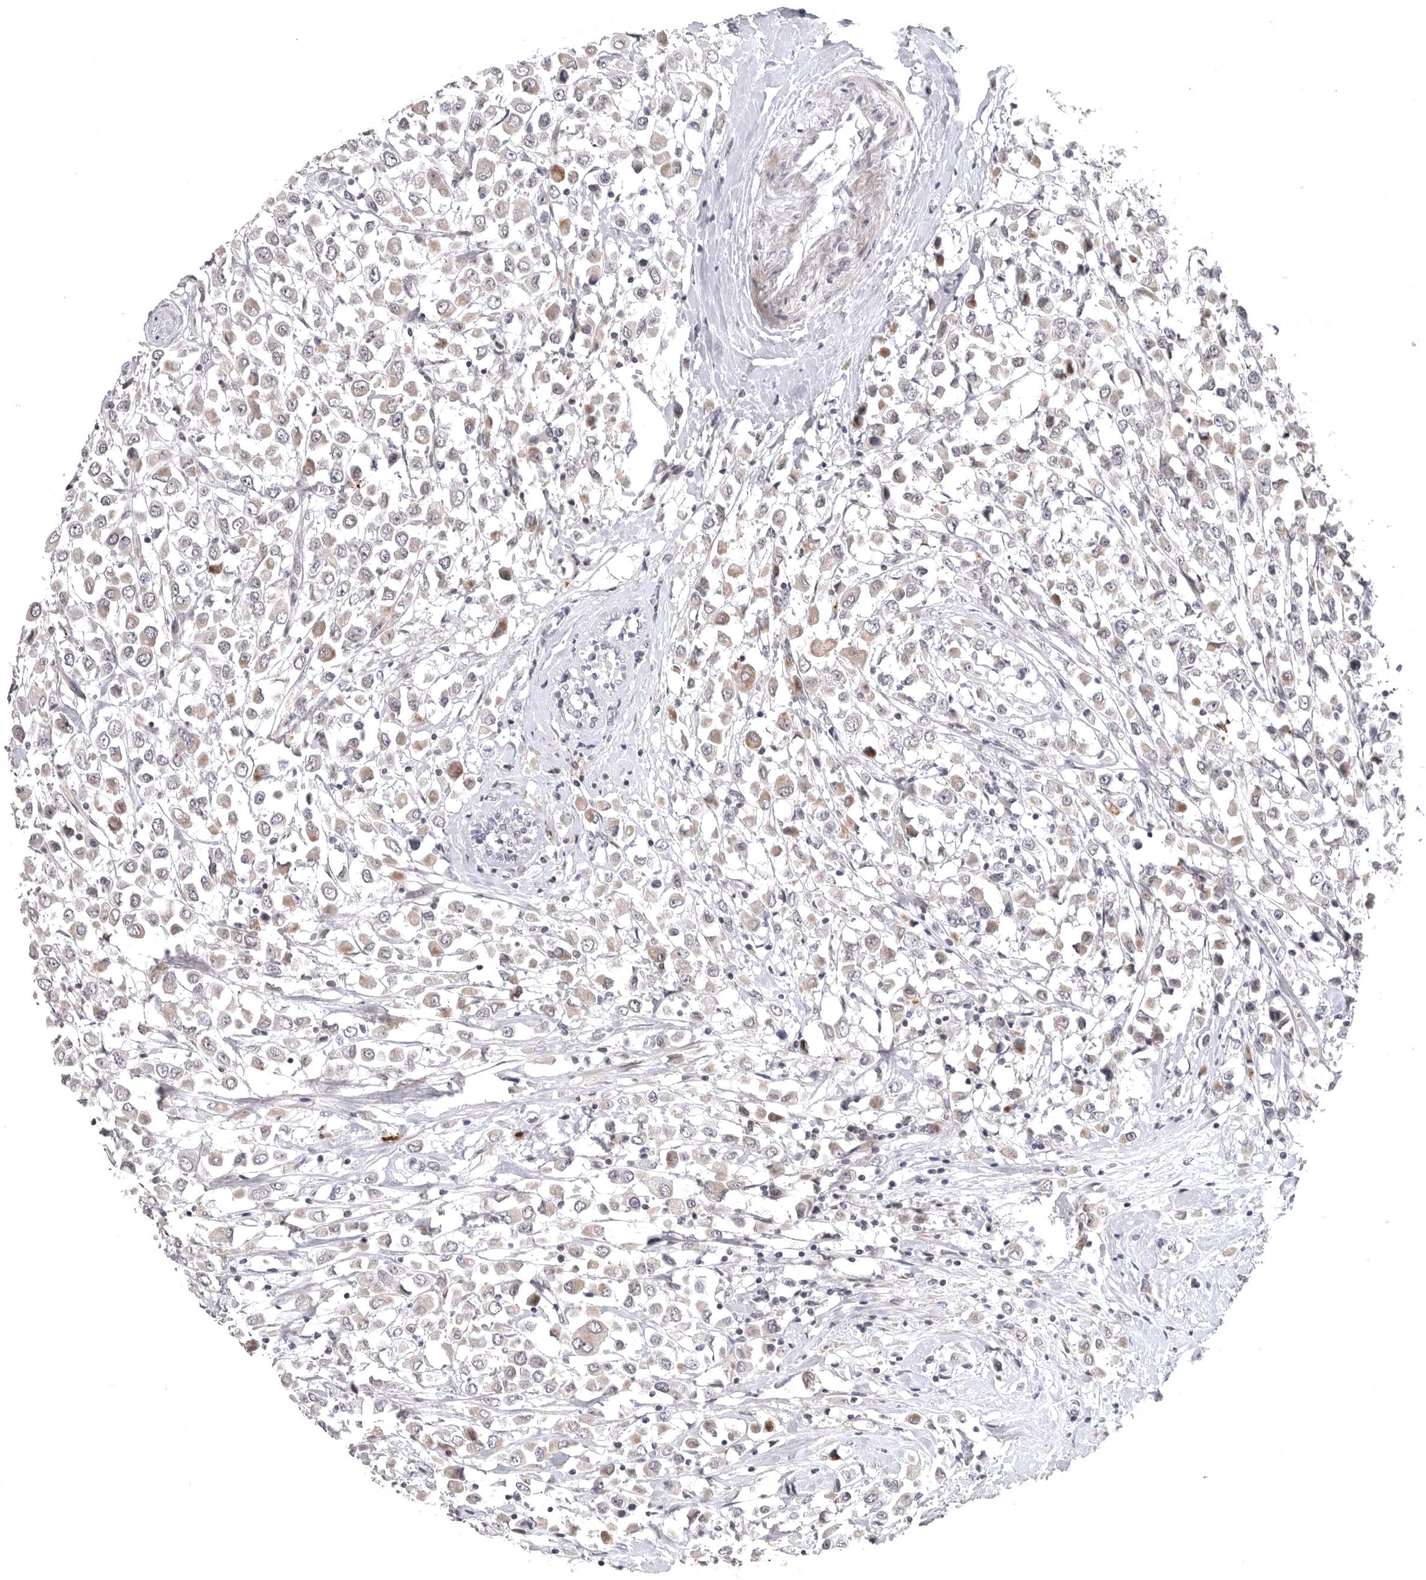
{"staining": {"intensity": "weak", "quantity": ">75%", "location": "cytoplasmic/membranous"}, "tissue": "breast cancer", "cell_type": "Tumor cells", "image_type": "cancer", "snomed": [{"axis": "morphology", "description": "Duct carcinoma"}, {"axis": "topography", "description": "Breast"}], "caption": "Weak cytoplasmic/membranous protein positivity is identified in approximately >75% of tumor cells in breast cancer. The staining is performed using DAB (3,3'-diaminobenzidine) brown chromogen to label protein expression. The nuclei are counter-stained blue using hematoxylin.", "gene": "CD300LD", "patient": {"sex": "female", "age": 61}}